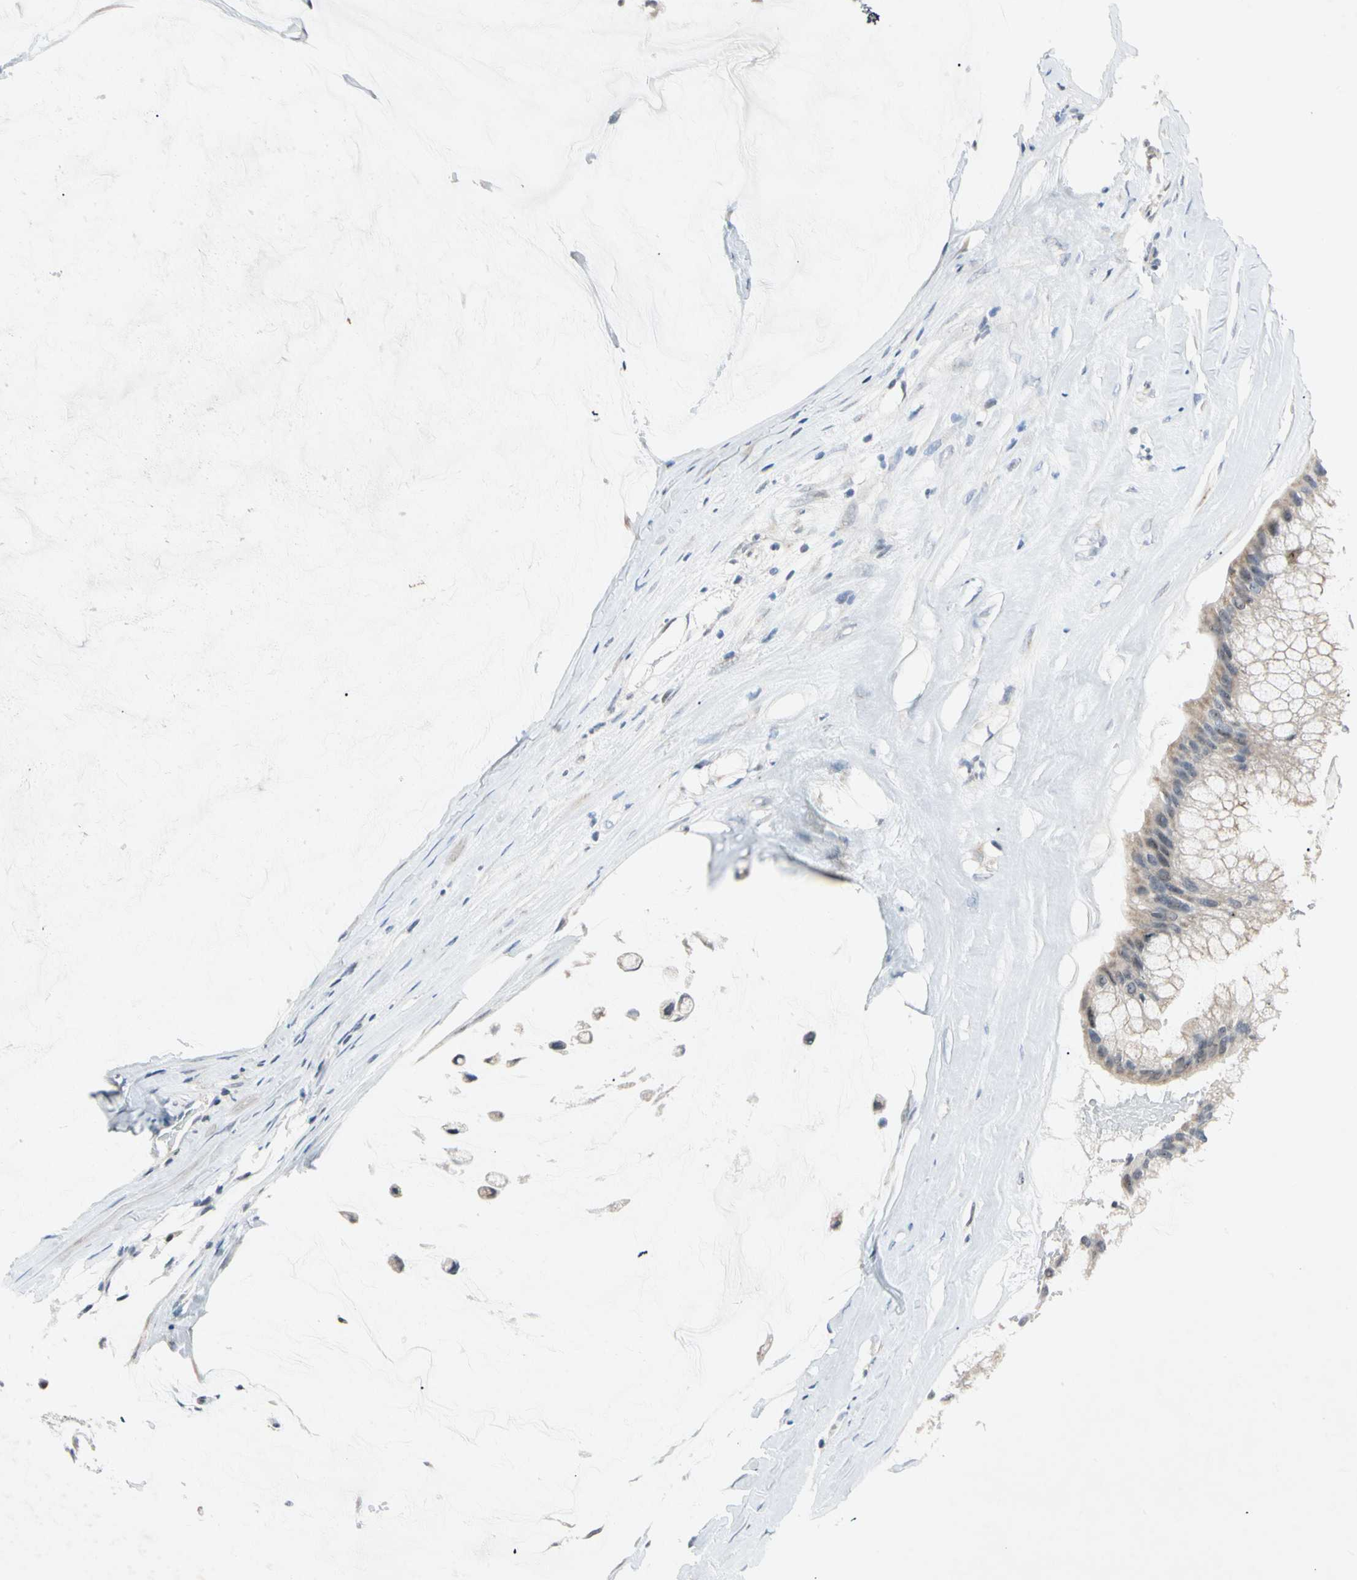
{"staining": {"intensity": "weak", "quantity": ">75%", "location": "cytoplasmic/membranous"}, "tissue": "ovarian cancer", "cell_type": "Tumor cells", "image_type": "cancer", "snomed": [{"axis": "morphology", "description": "Cystadenocarcinoma, mucinous, NOS"}, {"axis": "topography", "description": "Ovary"}], "caption": "DAB immunohistochemical staining of mucinous cystadenocarcinoma (ovarian) demonstrates weak cytoplasmic/membranous protein staining in approximately >75% of tumor cells. Nuclei are stained in blue.", "gene": "MARK1", "patient": {"sex": "female", "age": 39}}